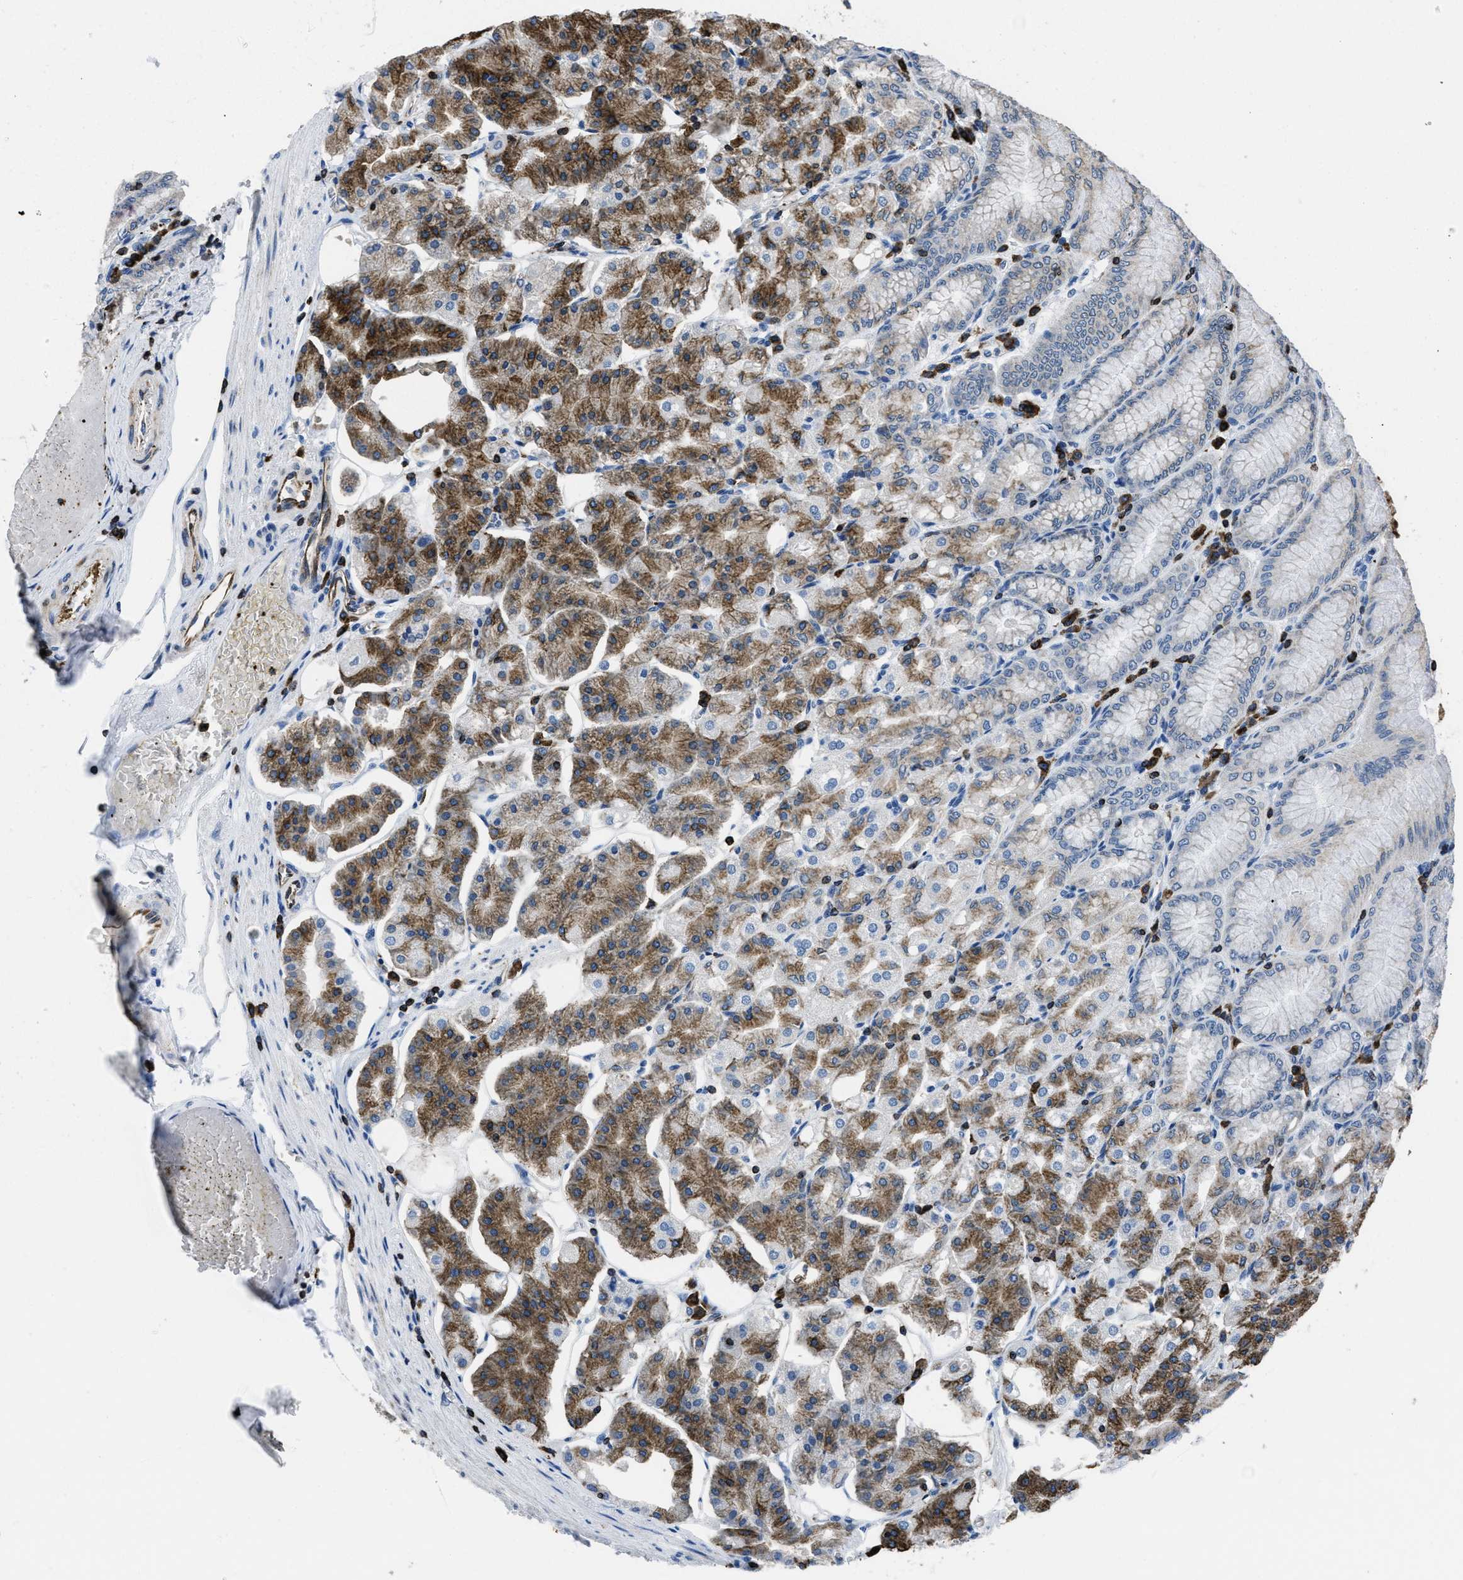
{"staining": {"intensity": "moderate", "quantity": "25%-75%", "location": "cytoplasmic/membranous"}, "tissue": "stomach", "cell_type": "Glandular cells", "image_type": "normal", "snomed": [{"axis": "morphology", "description": "Normal tissue, NOS"}, {"axis": "topography", "description": "Stomach, lower"}], "caption": "IHC photomicrograph of normal stomach: human stomach stained using immunohistochemistry (IHC) displays medium levels of moderate protein expression localized specifically in the cytoplasmic/membranous of glandular cells, appearing as a cytoplasmic/membranous brown color.", "gene": "ITGA3", "patient": {"sex": "male", "age": 71}}